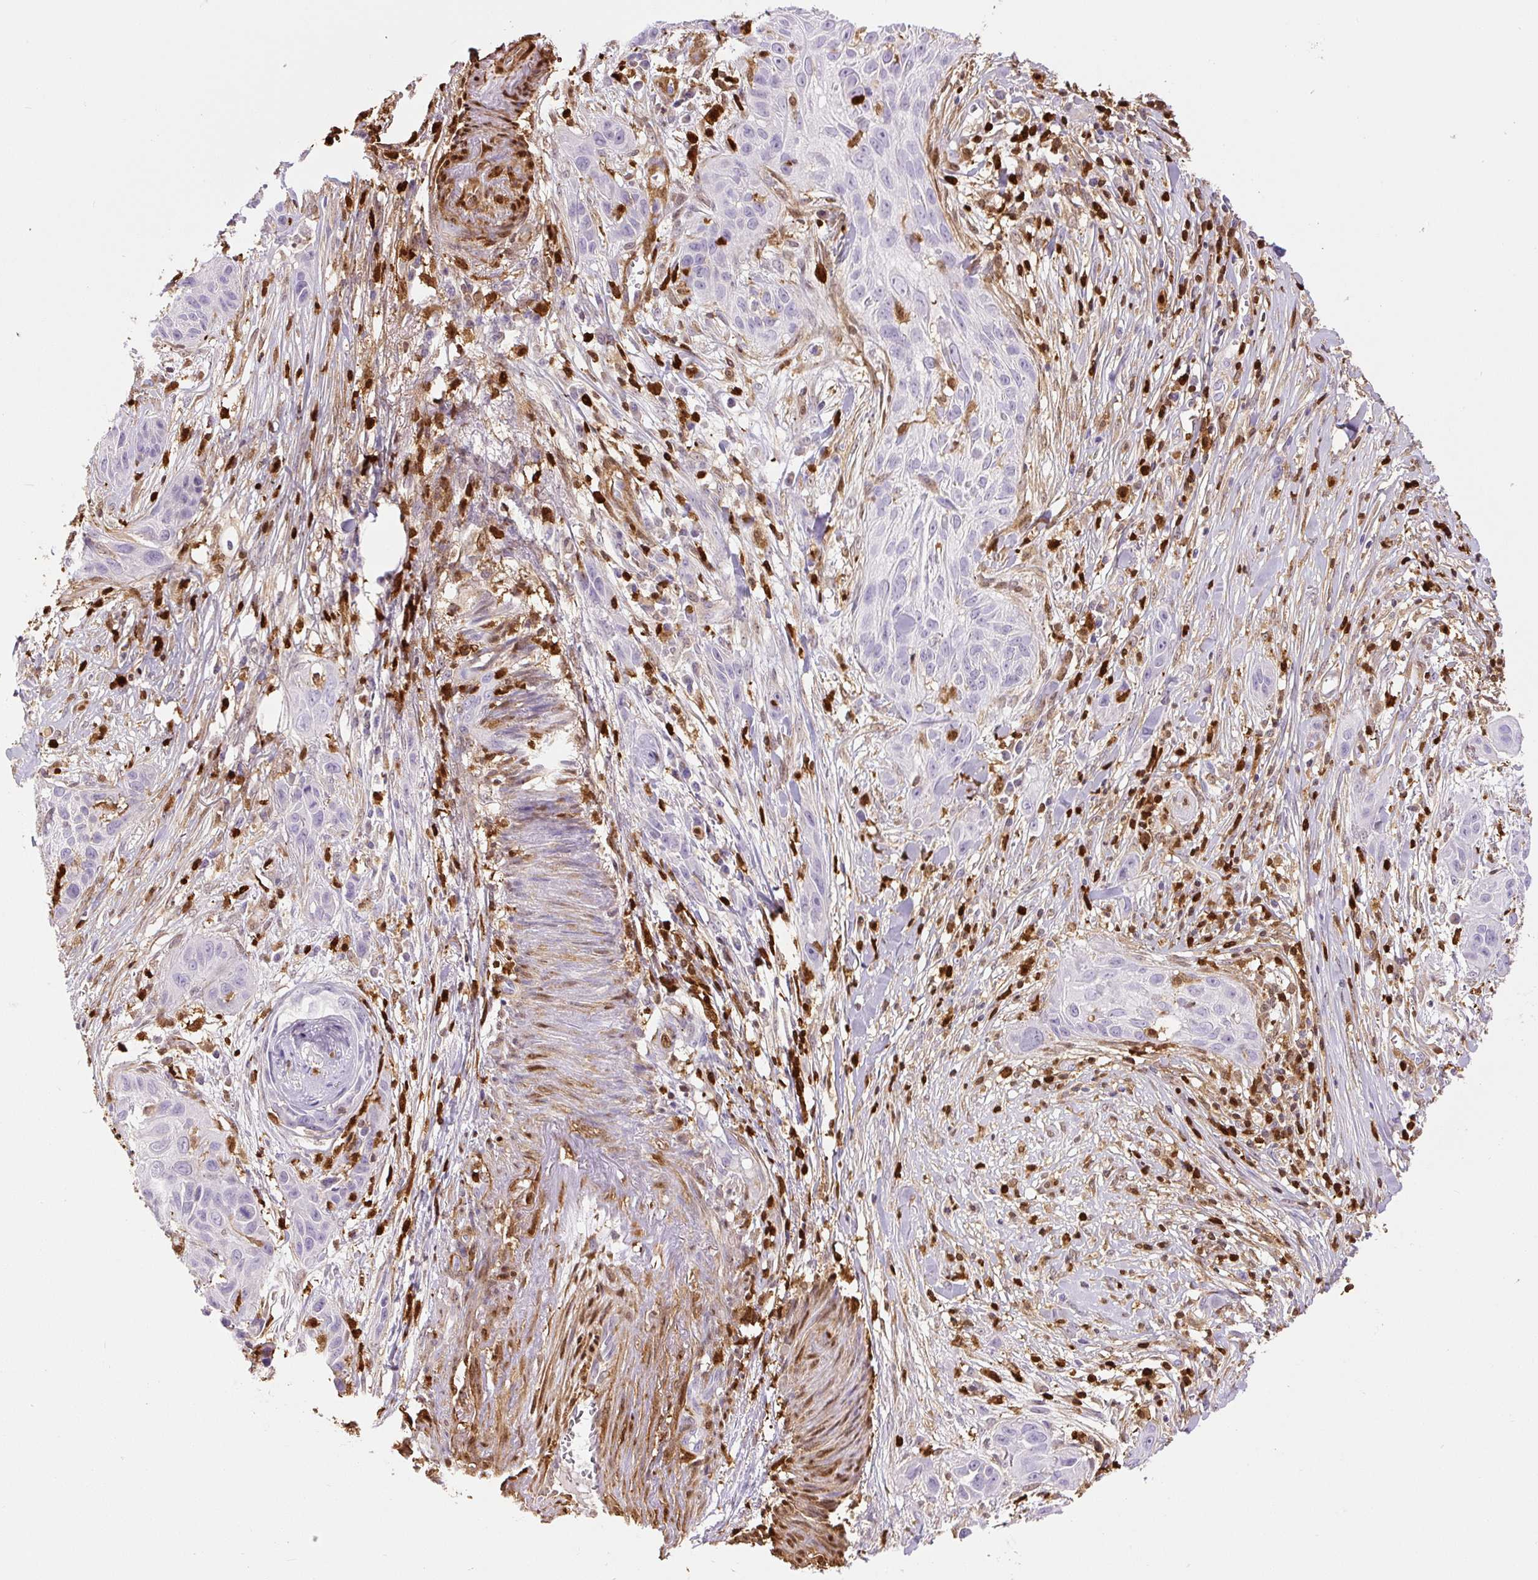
{"staining": {"intensity": "negative", "quantity": "none", "location": "none"}, "tissue": "skin cancer", "cell_type": "Tumor cells", "image_type": "cancer", "snomed": [{"axis": "morphology", "description": "Squamous cell carcinoma, NOS"}, {"axis": "topography", "description": "Skin"}, {"axis": "topography", "description": "Vulva"}], "caption": "There is no significant expression in tumor cells of skin squamous cell carcinoma.", "gene": "S100A4", "patient": {"sex": "female", "age": 83}}